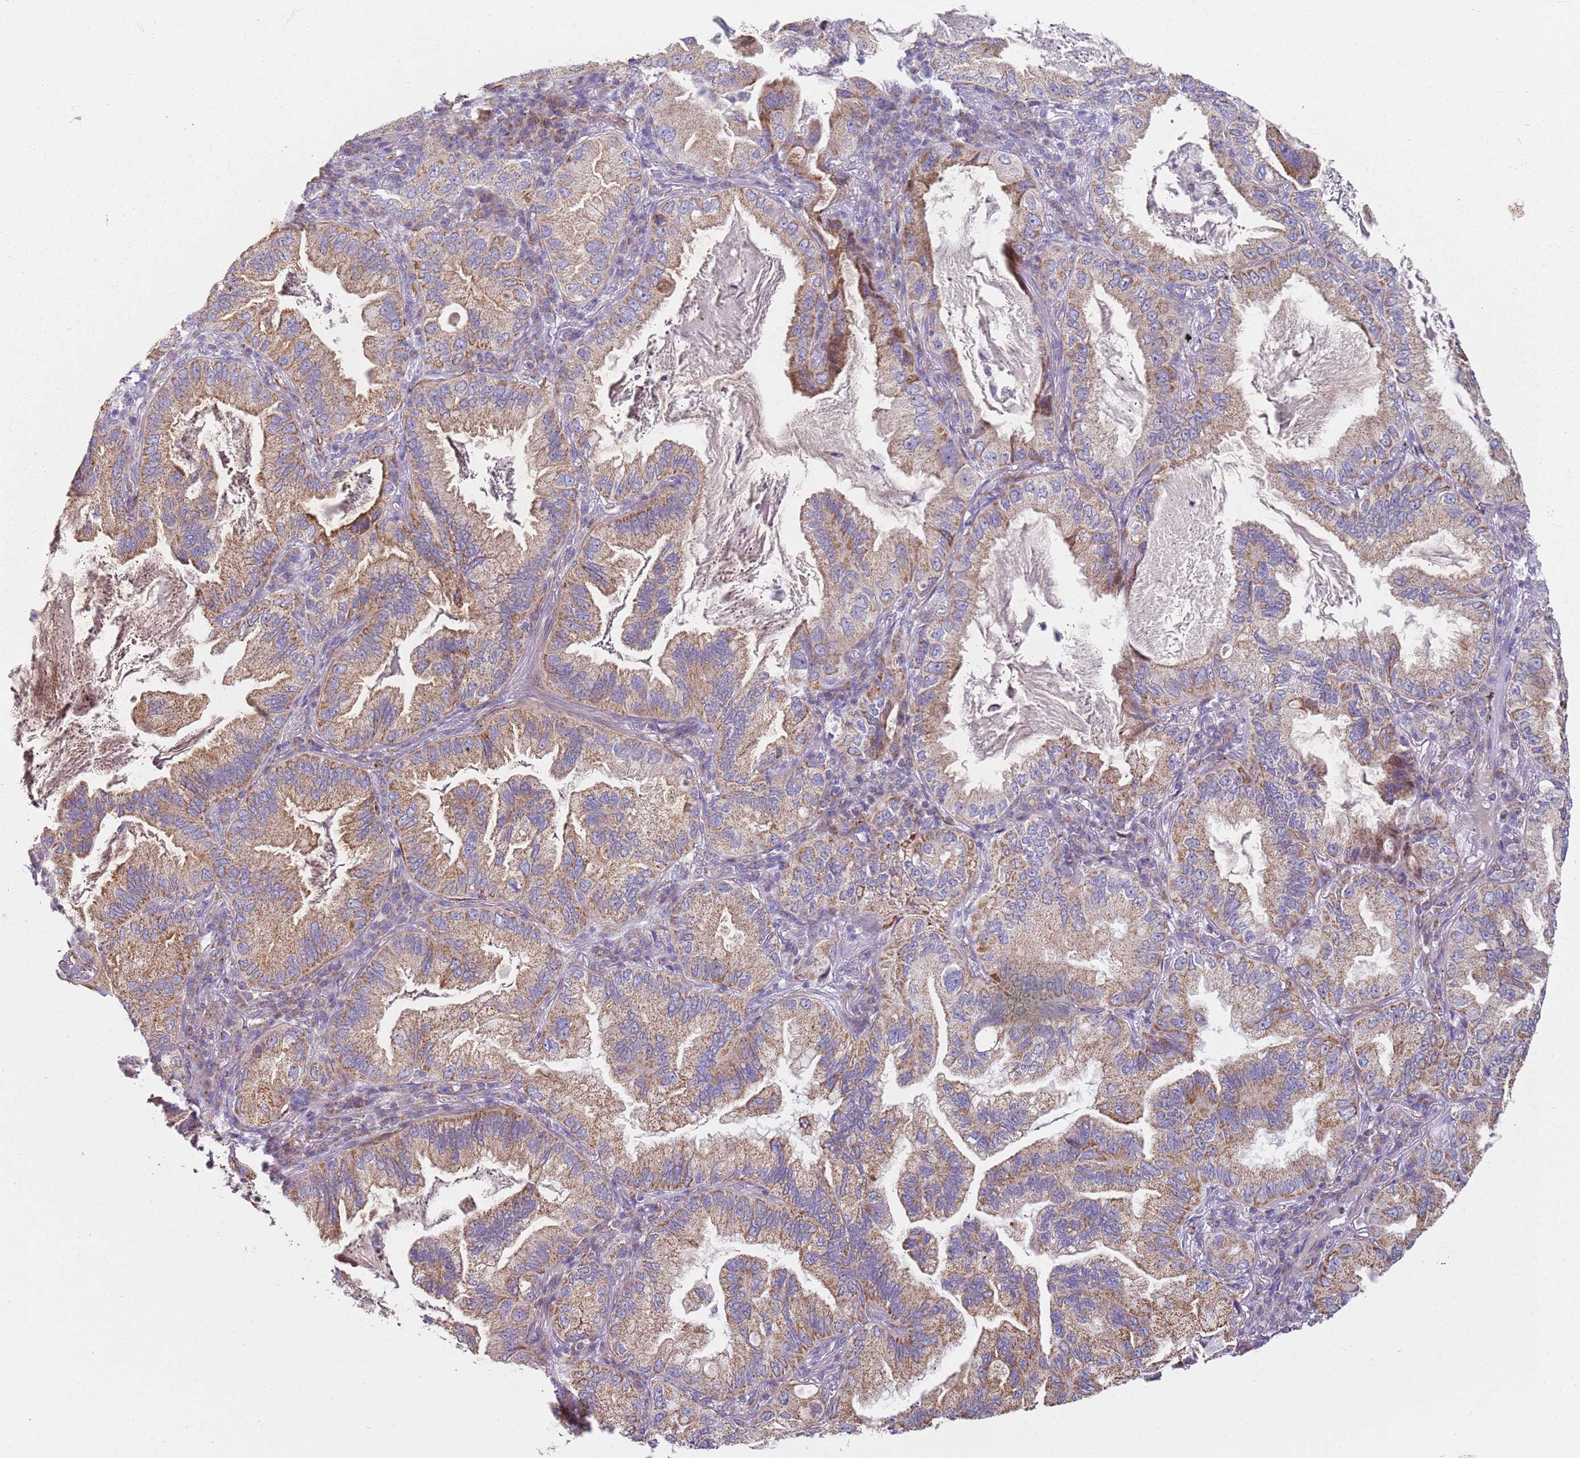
{"staining": {"intensity": "moderate", "quantity": ">75%", "location": "cytoplasmic/membranous"}, "tissue": "lung cancer", "cell_type": "Tumor cells", "image_type": "cancer", "snomed": [{"axis": "morphology", "description": "Adenocarcinoma, NOS"}, {"axis": "topography", "description": "Lung"}], "caption": "Immunohistochemistry of human lung adenocarcinoma shows medium levels of moderate cytoplasmic/membranous staining in about >75% of tumor cells.", "gene": "ALS2", "patient": {"sex": "female", "age": 69}}